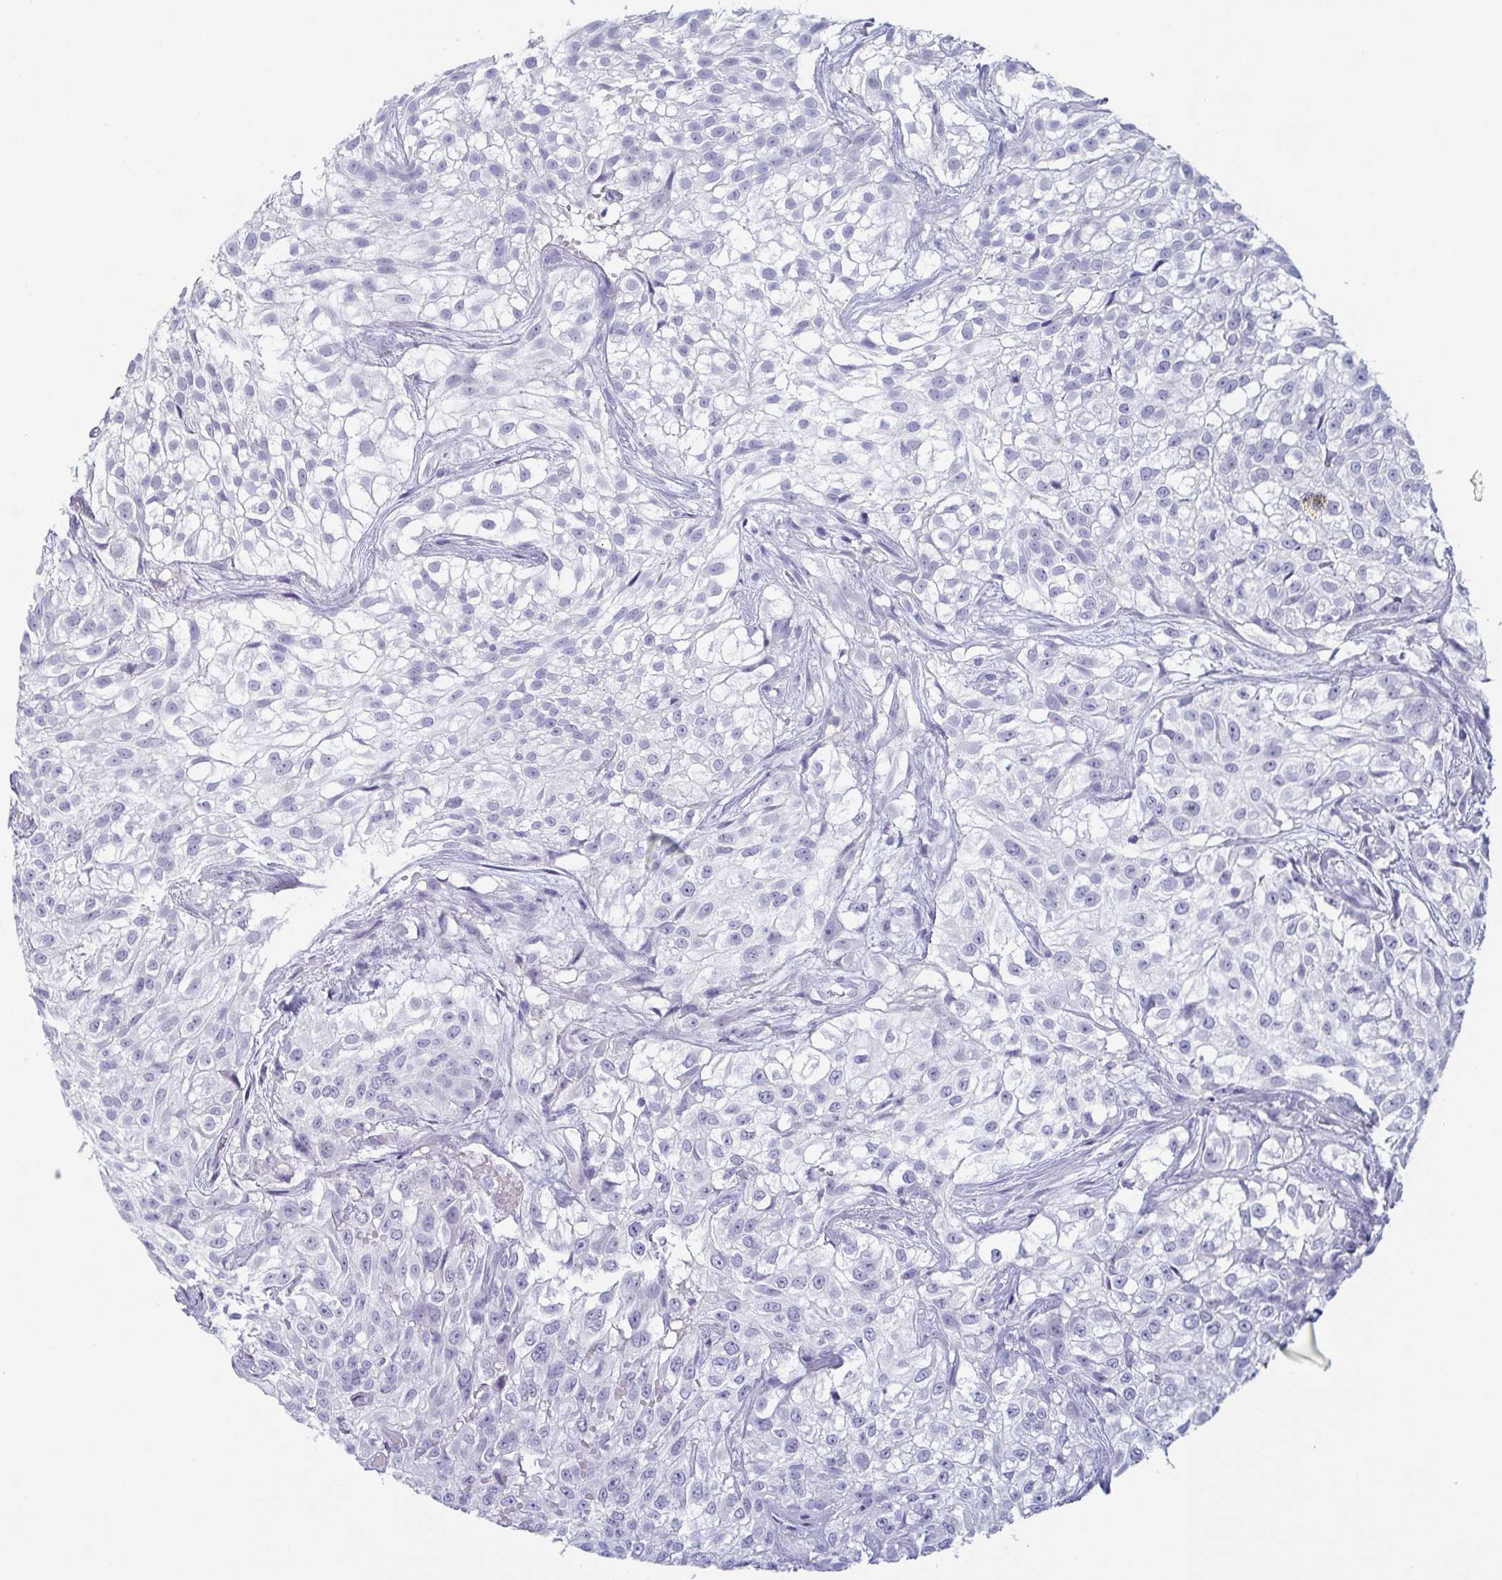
{"staining": {"intensity": "negative", "quantity": "none", "location": "none"}, "tissue": "urothelial cancer", "cell_type": "Tumor cells", "image_type": "cancer", "snomed": [{"axis": "morphology", "description": "Urothelial carcinoma, High grade"}, {"axis": "topography", "description": "Urinary bladder"}], "caption": "DAB immunohistochemical staining of human urothelial cancer reveals no significant staining in tumor cells.", "gene": "ITLN1", "patient": {"sex": "male", "age": 56}}